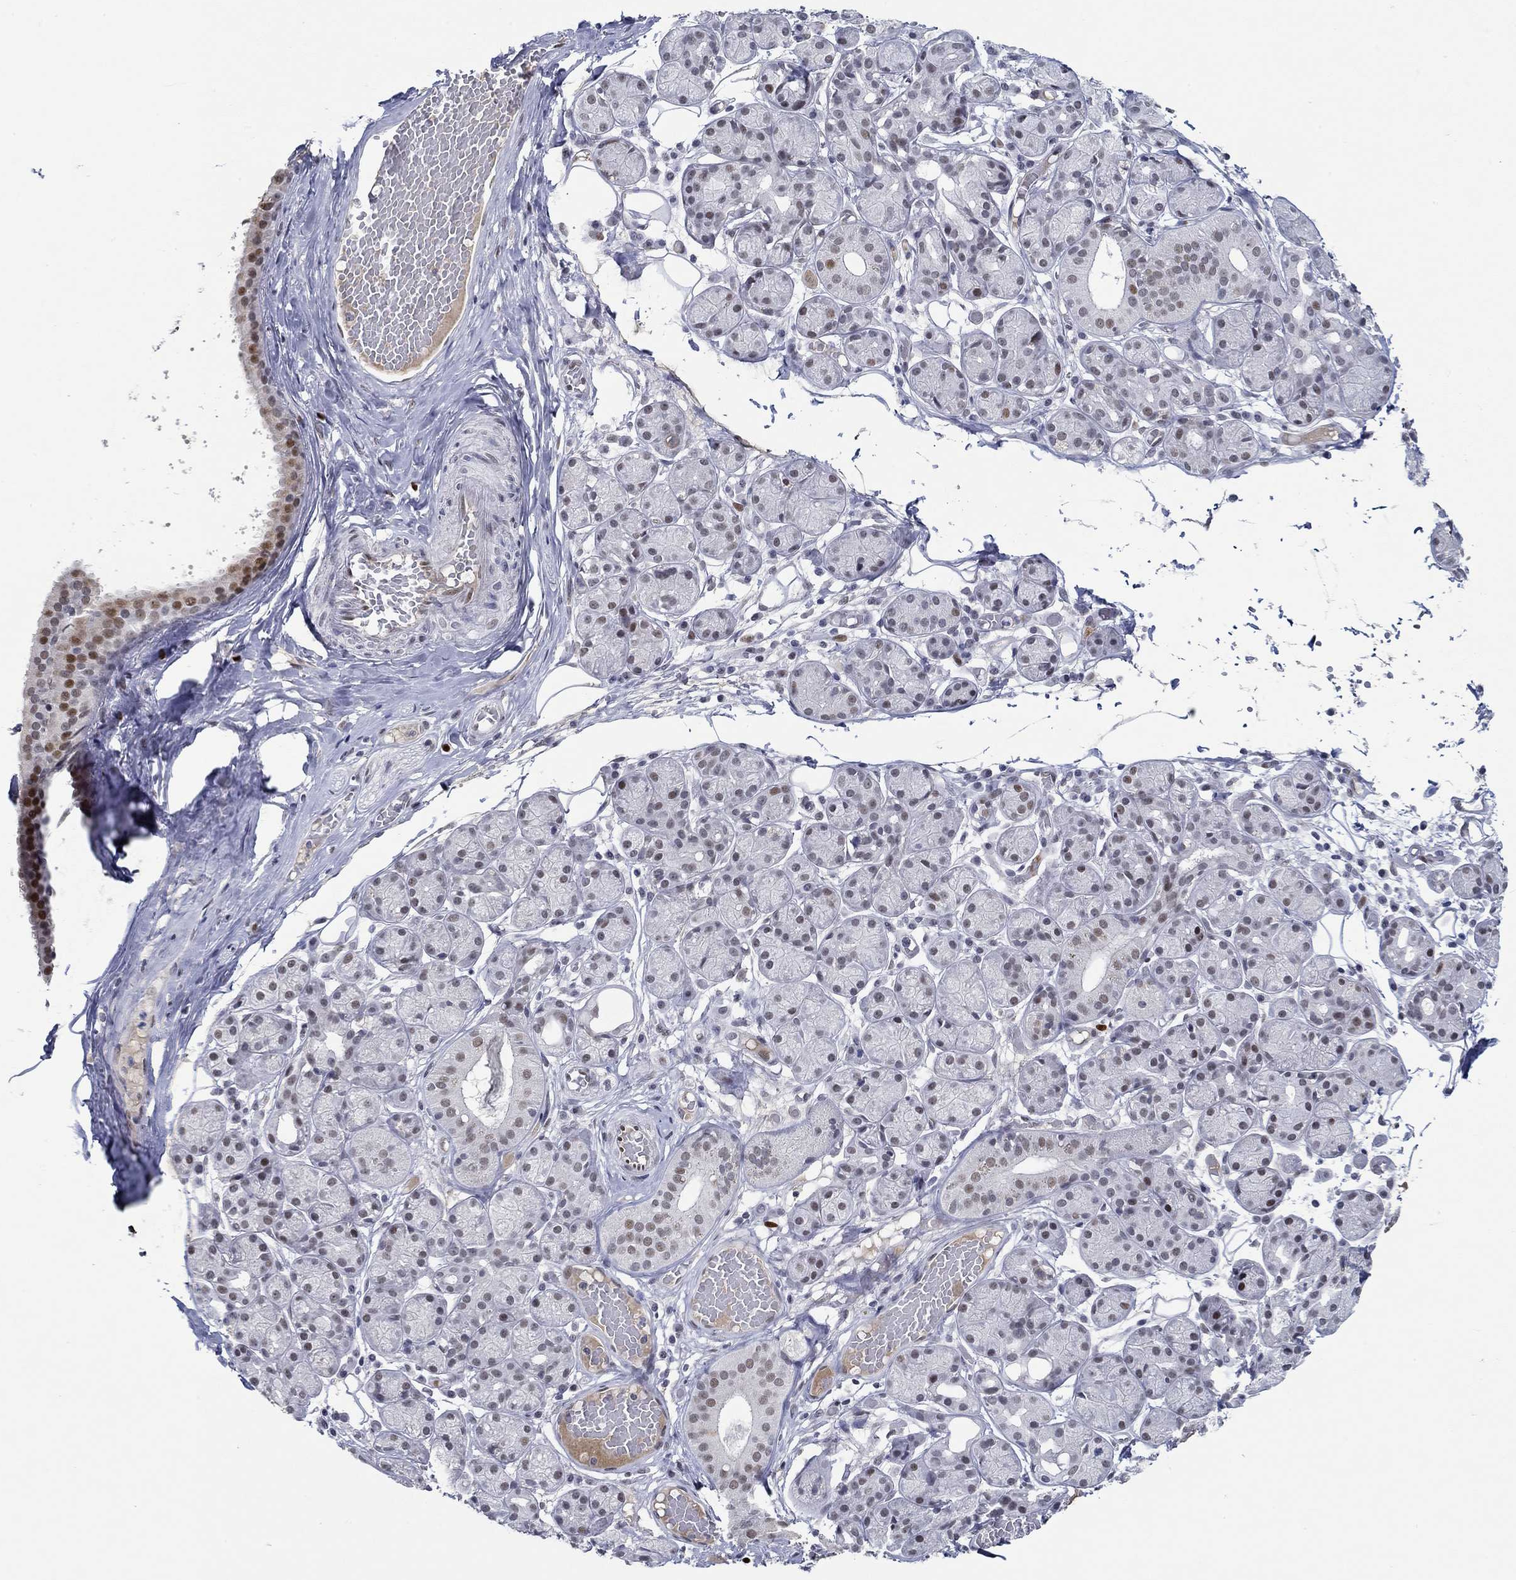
{"staining": {"intensity": "moderate", "quantity": "<25%", "location": "nuclear"}, "tissue": "salivary gland", "cell_type": "Glandular cells", "image_type": "normal", "snomed": [{"axis": "morphology", "description": "Normal tissue, NOS"}, {"axis": "topography", "description": "Salivary gland"}, {"axis": "topography", "description": "Peripheral nerve tissue"}], "caption": "Immunohistochemical staining of unremarkable salivary gland reveals moderate nuclear protein staining in about <25% of glandular cells.", "gene": "GATA2", "patient": {"sex": "male", "age": 71}}